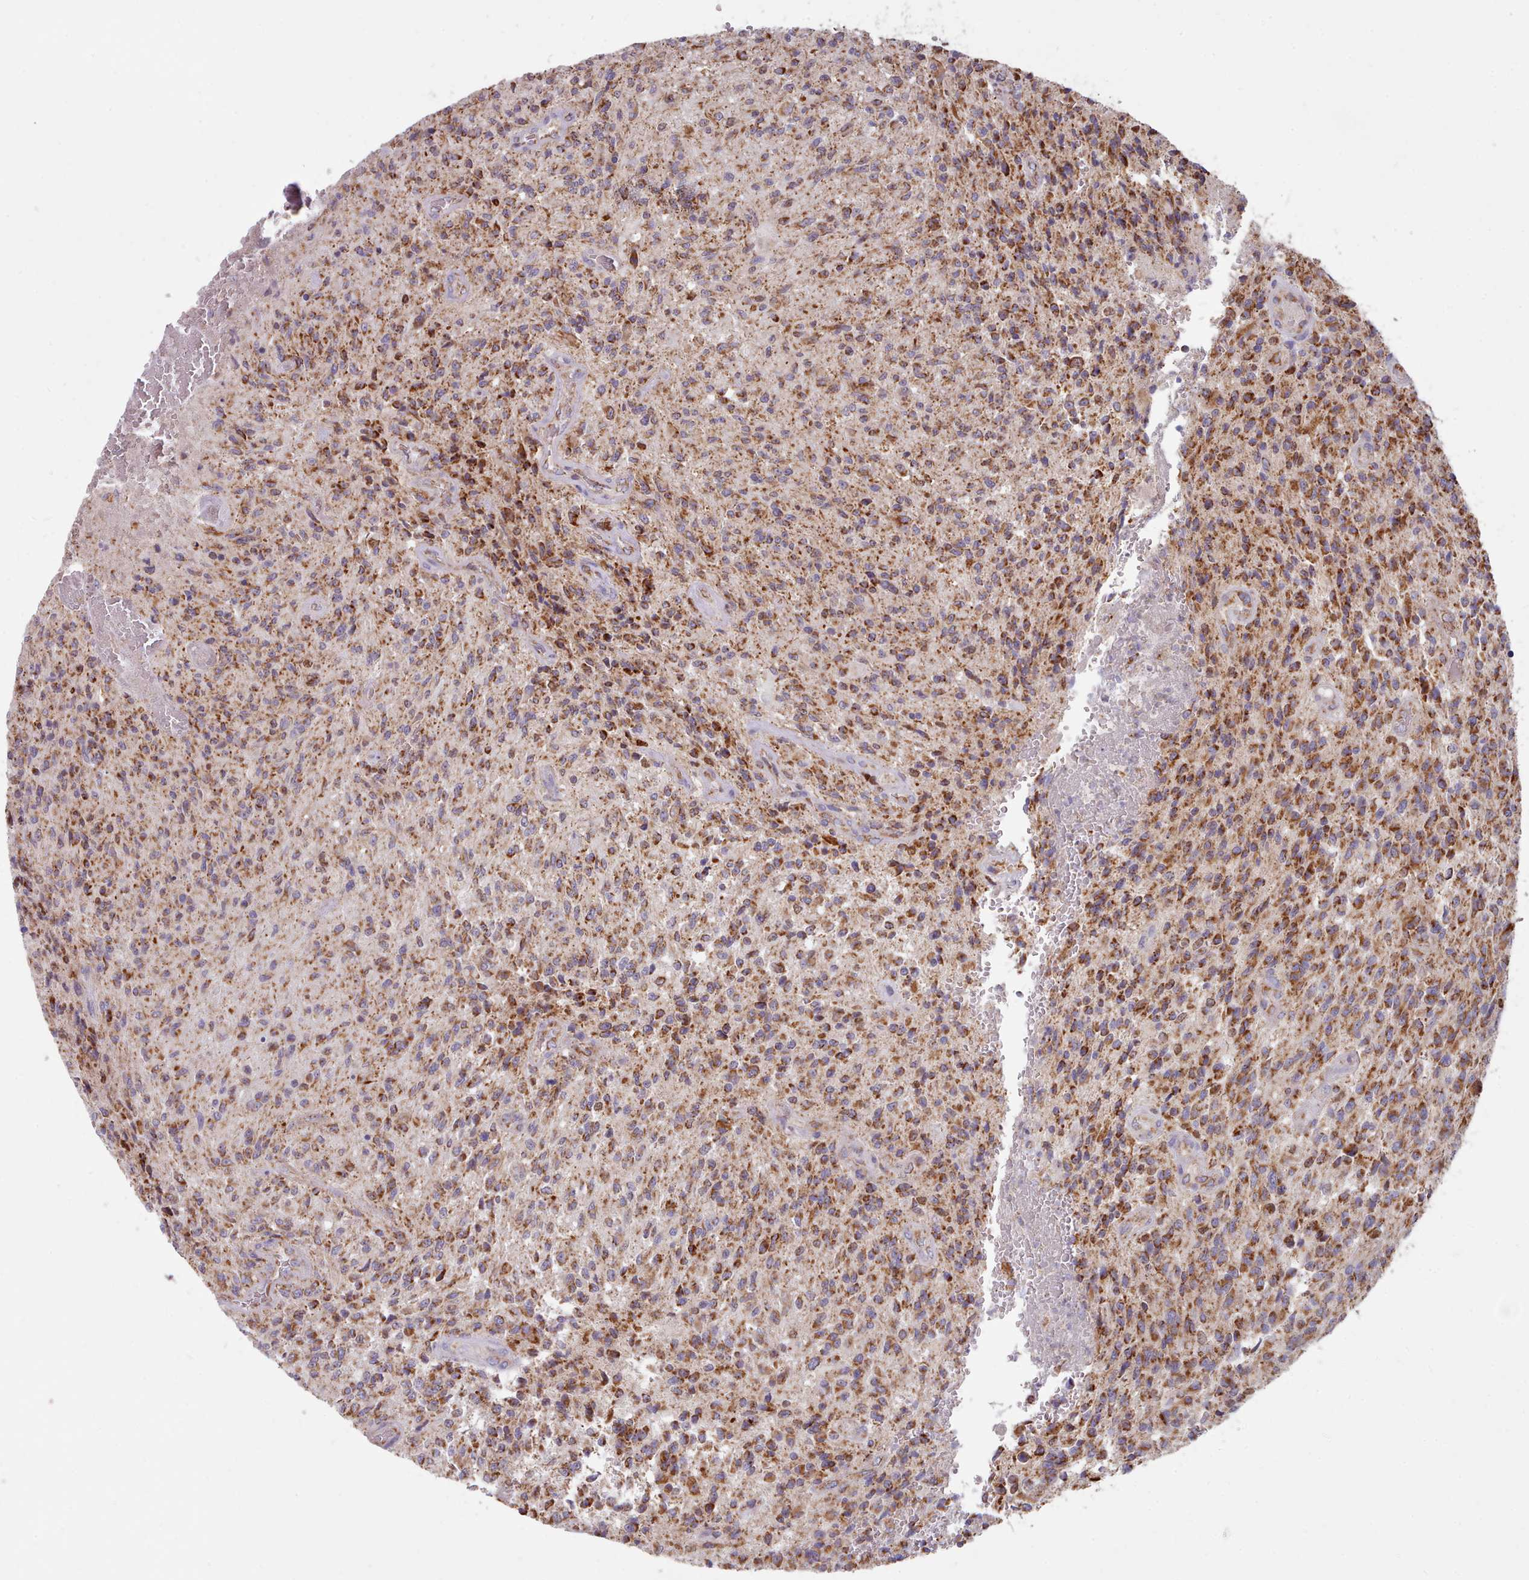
{"staining": {"intensity": "moderate", "quantity": ">75%", "location": "cytoplasmic/membranous"}, "tissue": "glioma", "cell_type": "Tumor cells", "image_type": "cancer", "snomed": [{"axis": "morphology", "description": "Normal tissue, NOS"}, {"axis": "morphology", "description": "Glioma, malignant, High grade"}, {"axis": "topography", "description": "Cerebral cortex"}], "caption": "A medium amount of moderate cytoplasmic/membranous staining is present in approximately >75% of tumor cells in glioma tissue. The staining is performed using DAB (3,3'-diaminobenzidine) brown chromogen to label protein expression. The nuclei are counter-stained blue using hematoxylin.", "gene": "HSDL2", "patient": {"sex": "male", "age": 56}}